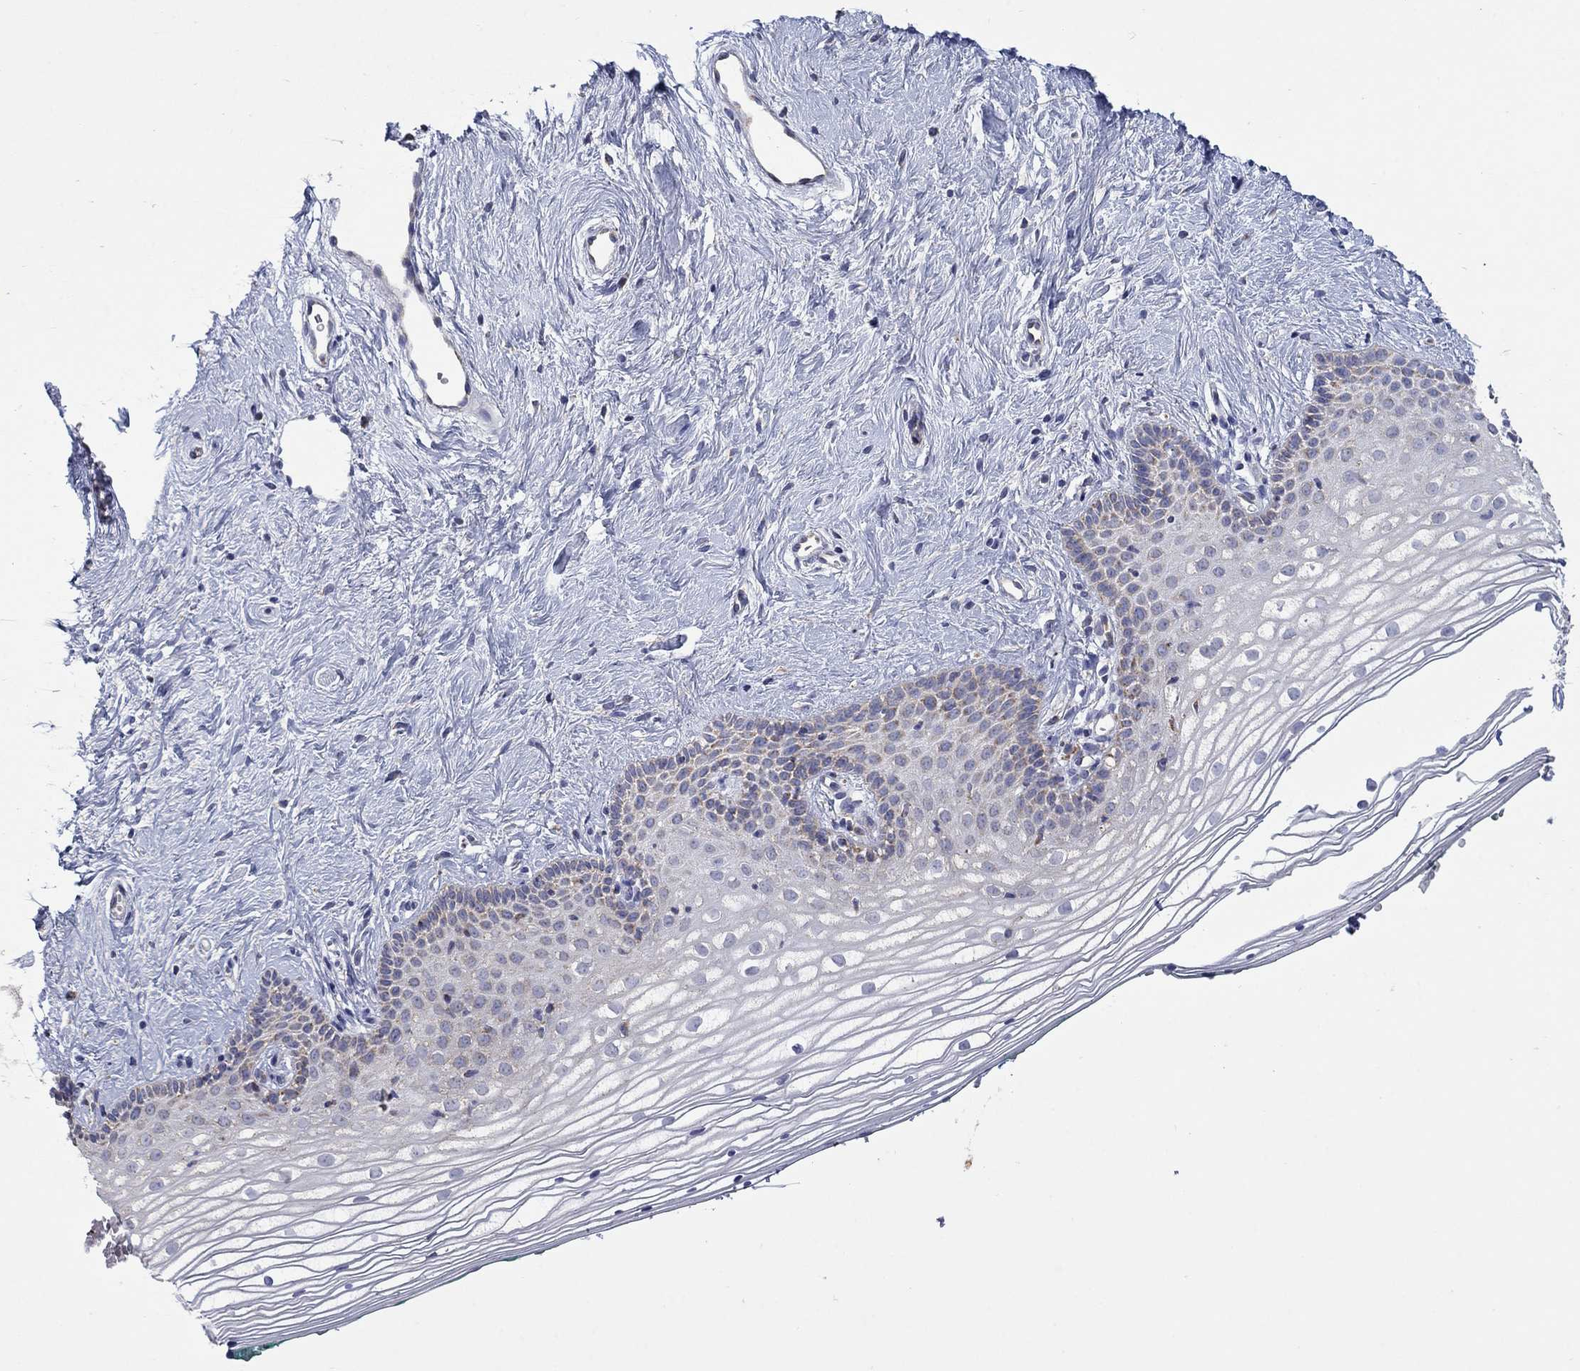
{"staining": {"intensity": "negative", "quantity": "none", "location": "none"}, "tissue": "vagina", "cell_type": "Squamous epithelial cells", "image_type": "normal", "snomed": [{"axis": "morphology", "description": "Normal tissue, NOS"}, {"axis": "topography", "description": "Vagina"}], "caption": "High power microscopy photomicrograph of an immunohistochemistry (IHC) histopathology image of normal vagina, revealing no significant expression in squamous epithelial cells. (DAB immunohistochemistry, high magnification).", "gene": "HPS5", "patient": {"sex": "female", "age": 36}}